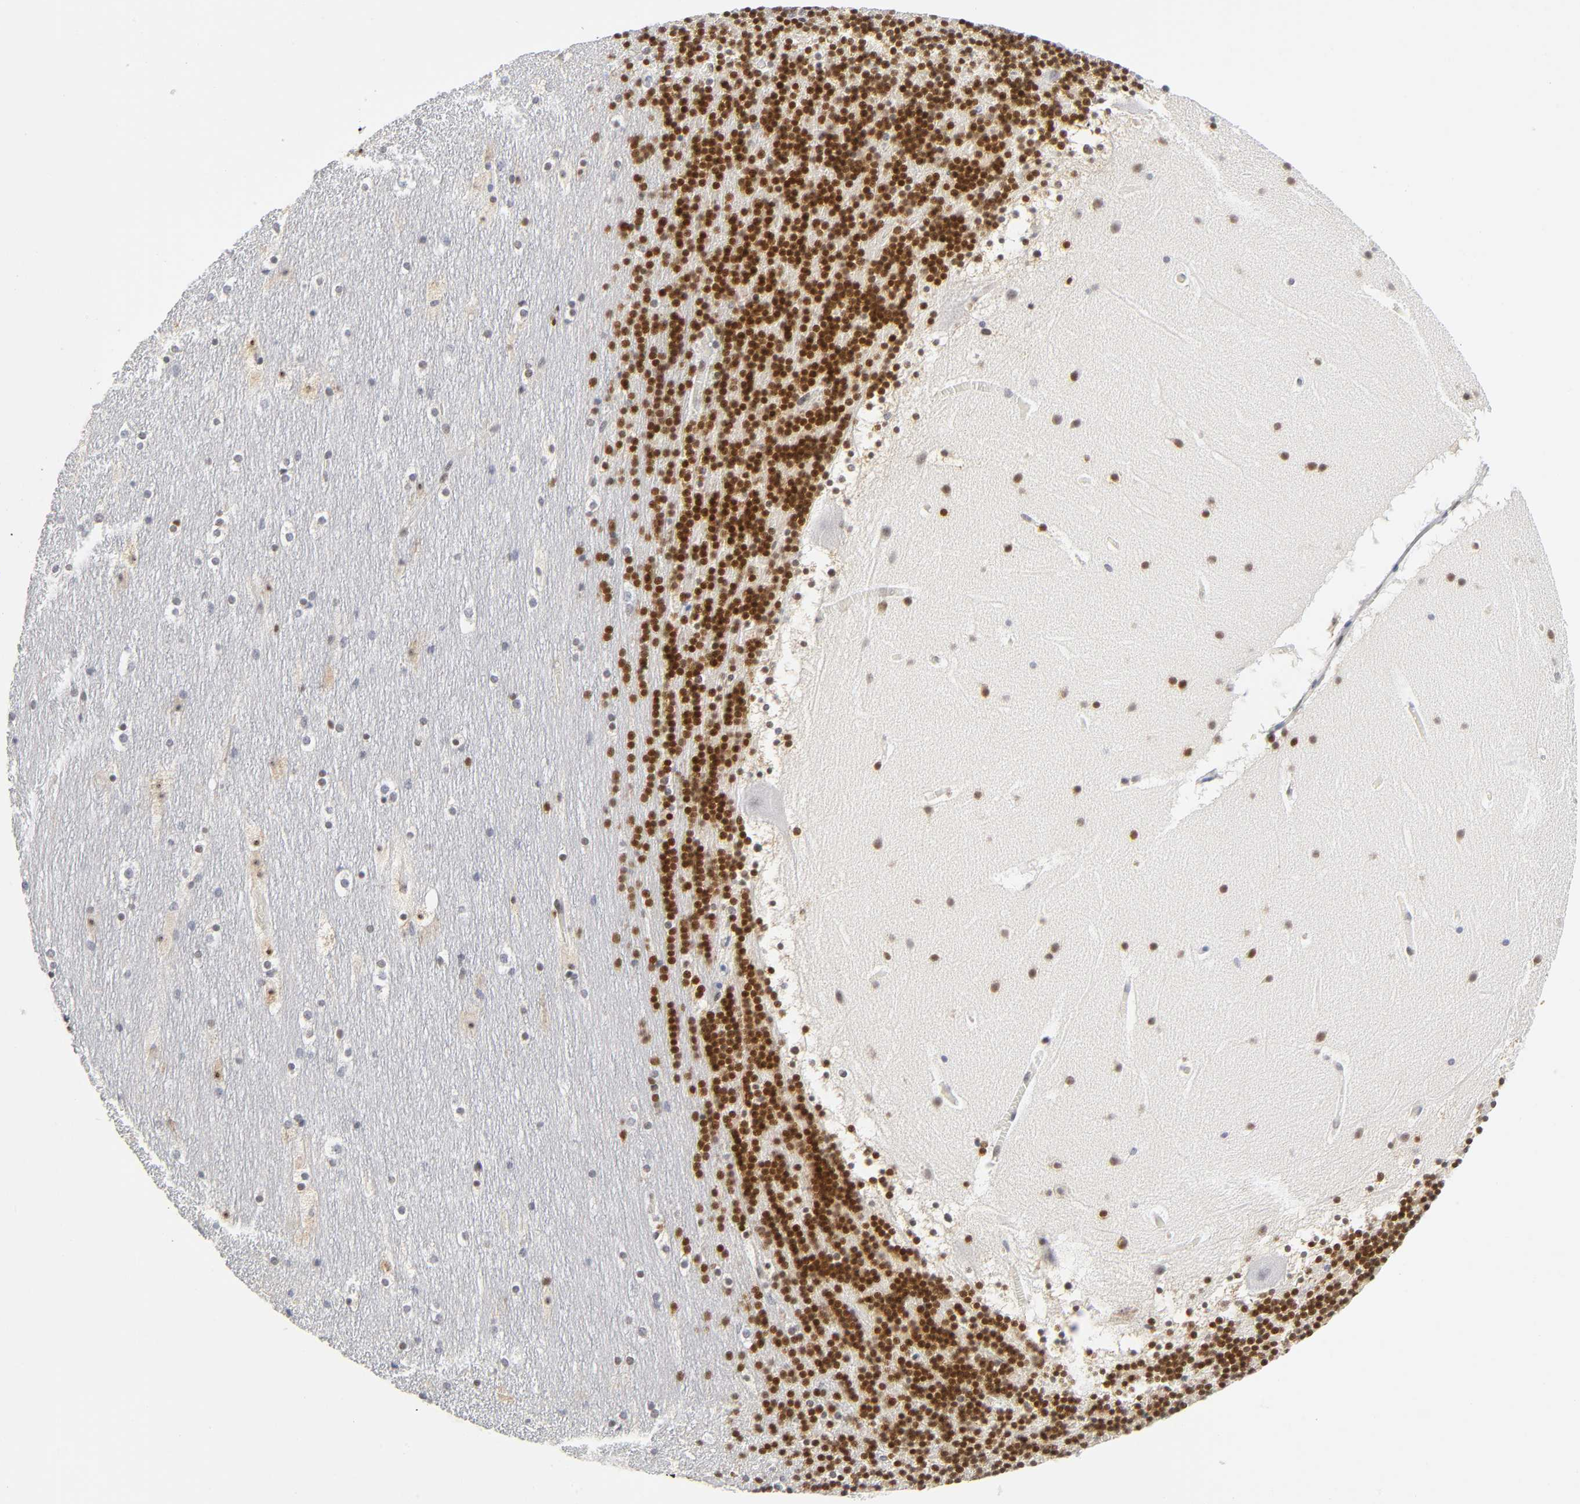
{"staining": {"intensity": "strong", "quantity": ">75%", "location": "nuclear"}, "tissue": "cerebellum", "cell_type": "Cells in granular layer", "image_type": "normal", "snomed": [{"axis": "morphology", "description": "Normal tissue, NOS"}, {"axis": "topography", "description": "Cerebellum"}], "caption": "Immunohistochemical staining of normal human cerebellum displays high levels of strong nuclear expression in approximately >75% of cells in granular layer. Immunohistochemistry stains the protein in brown and the nuclei are stained blue.", "gene": "NFIC", "patient": {"sex": "male", "age": 45}}